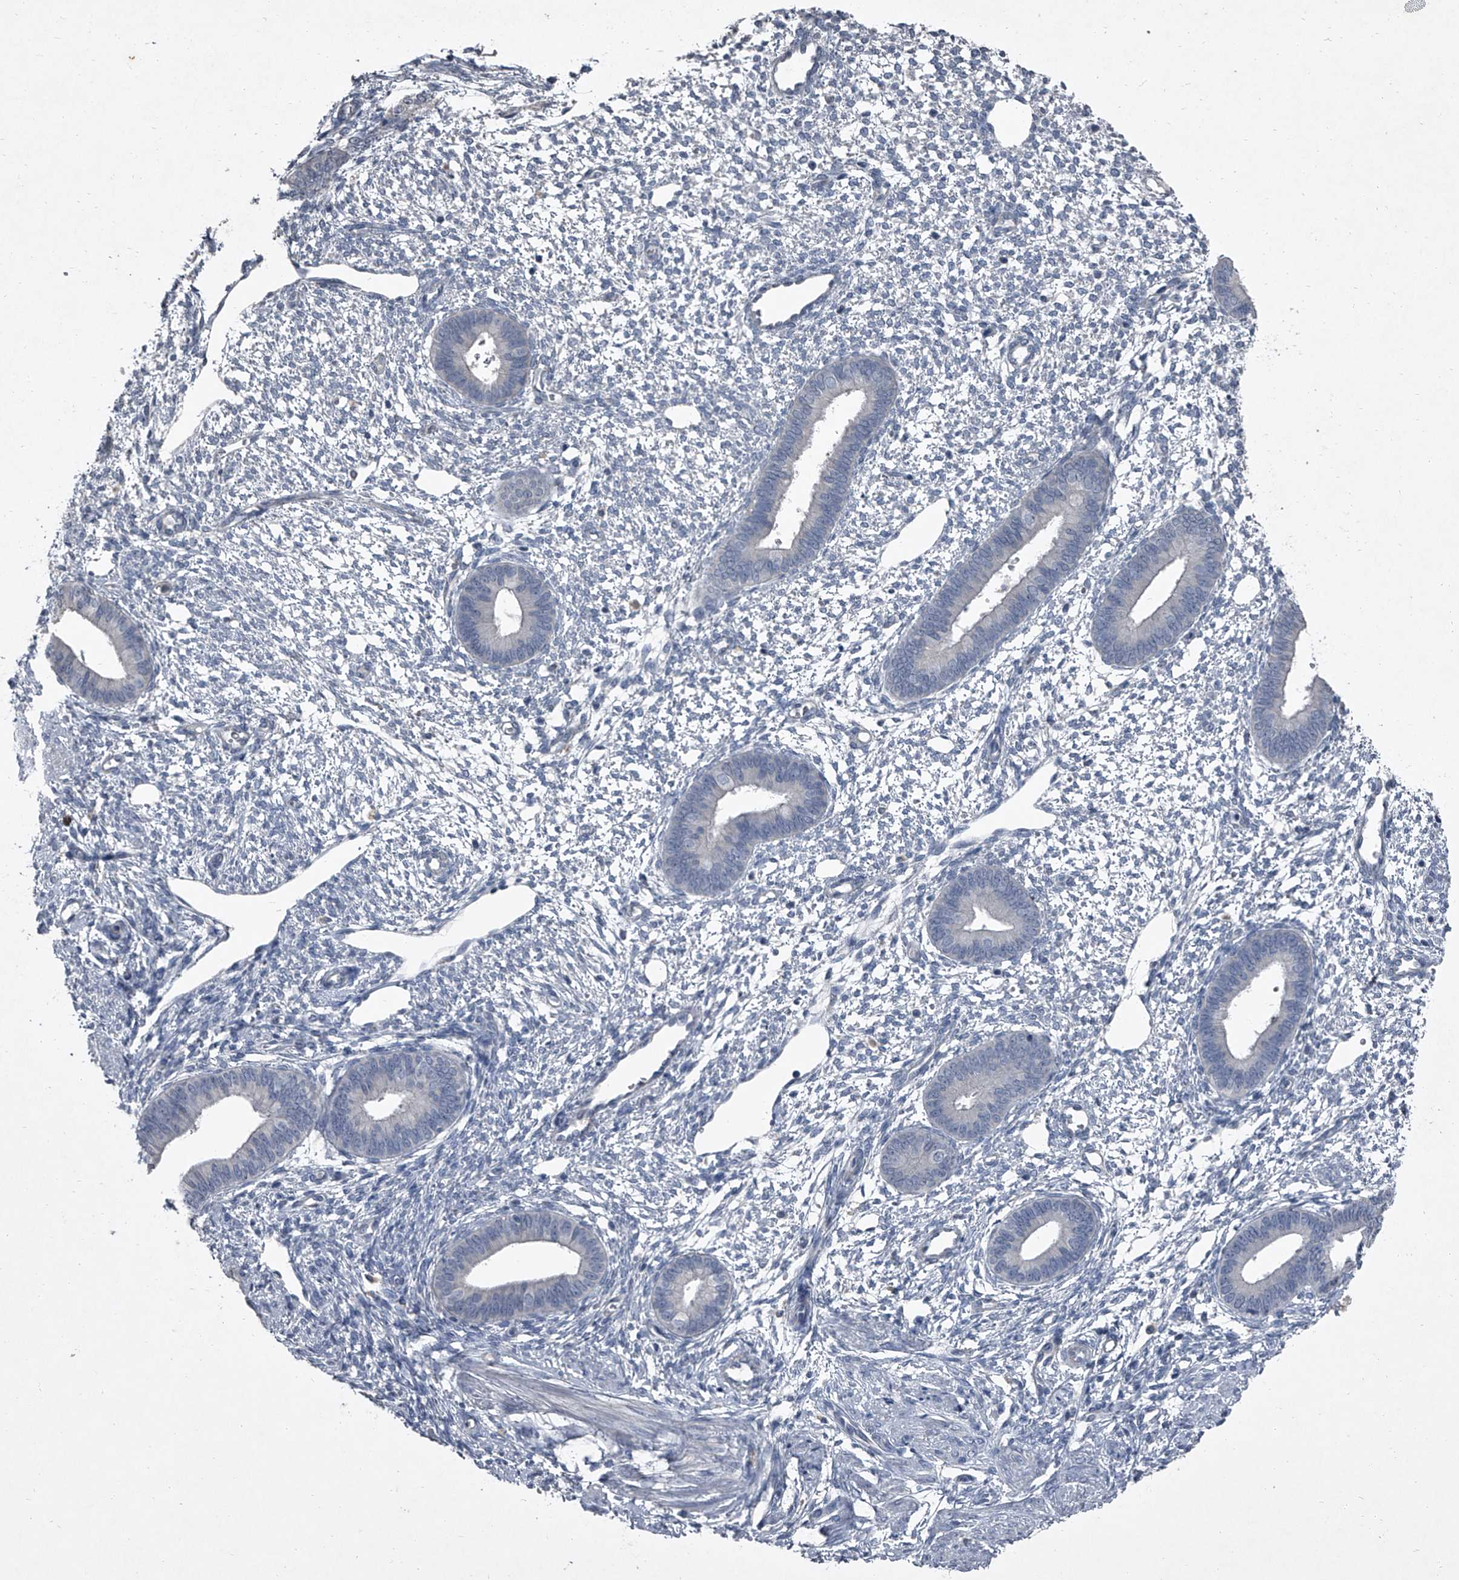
{"staining": {"intensity": "negative", "quantity": "none", "location": "none"}, "tissue": "endometrium", "cell_type": "Cells in endometrial stroma", "image_type": "normal", "snomed": [{"axis": "morphology", "description": "Normal tissue, NOS"}, {"axis": "topography", "description": "Endometrium"}], "caption": "Immunohistochemical staining of normal human endometrium shows no significant positivity in cells in endometrial stroma. Nuclei are stained in blue.", "gene": "HEPHL1", "patient": {"sex": "female", "age": 46}}